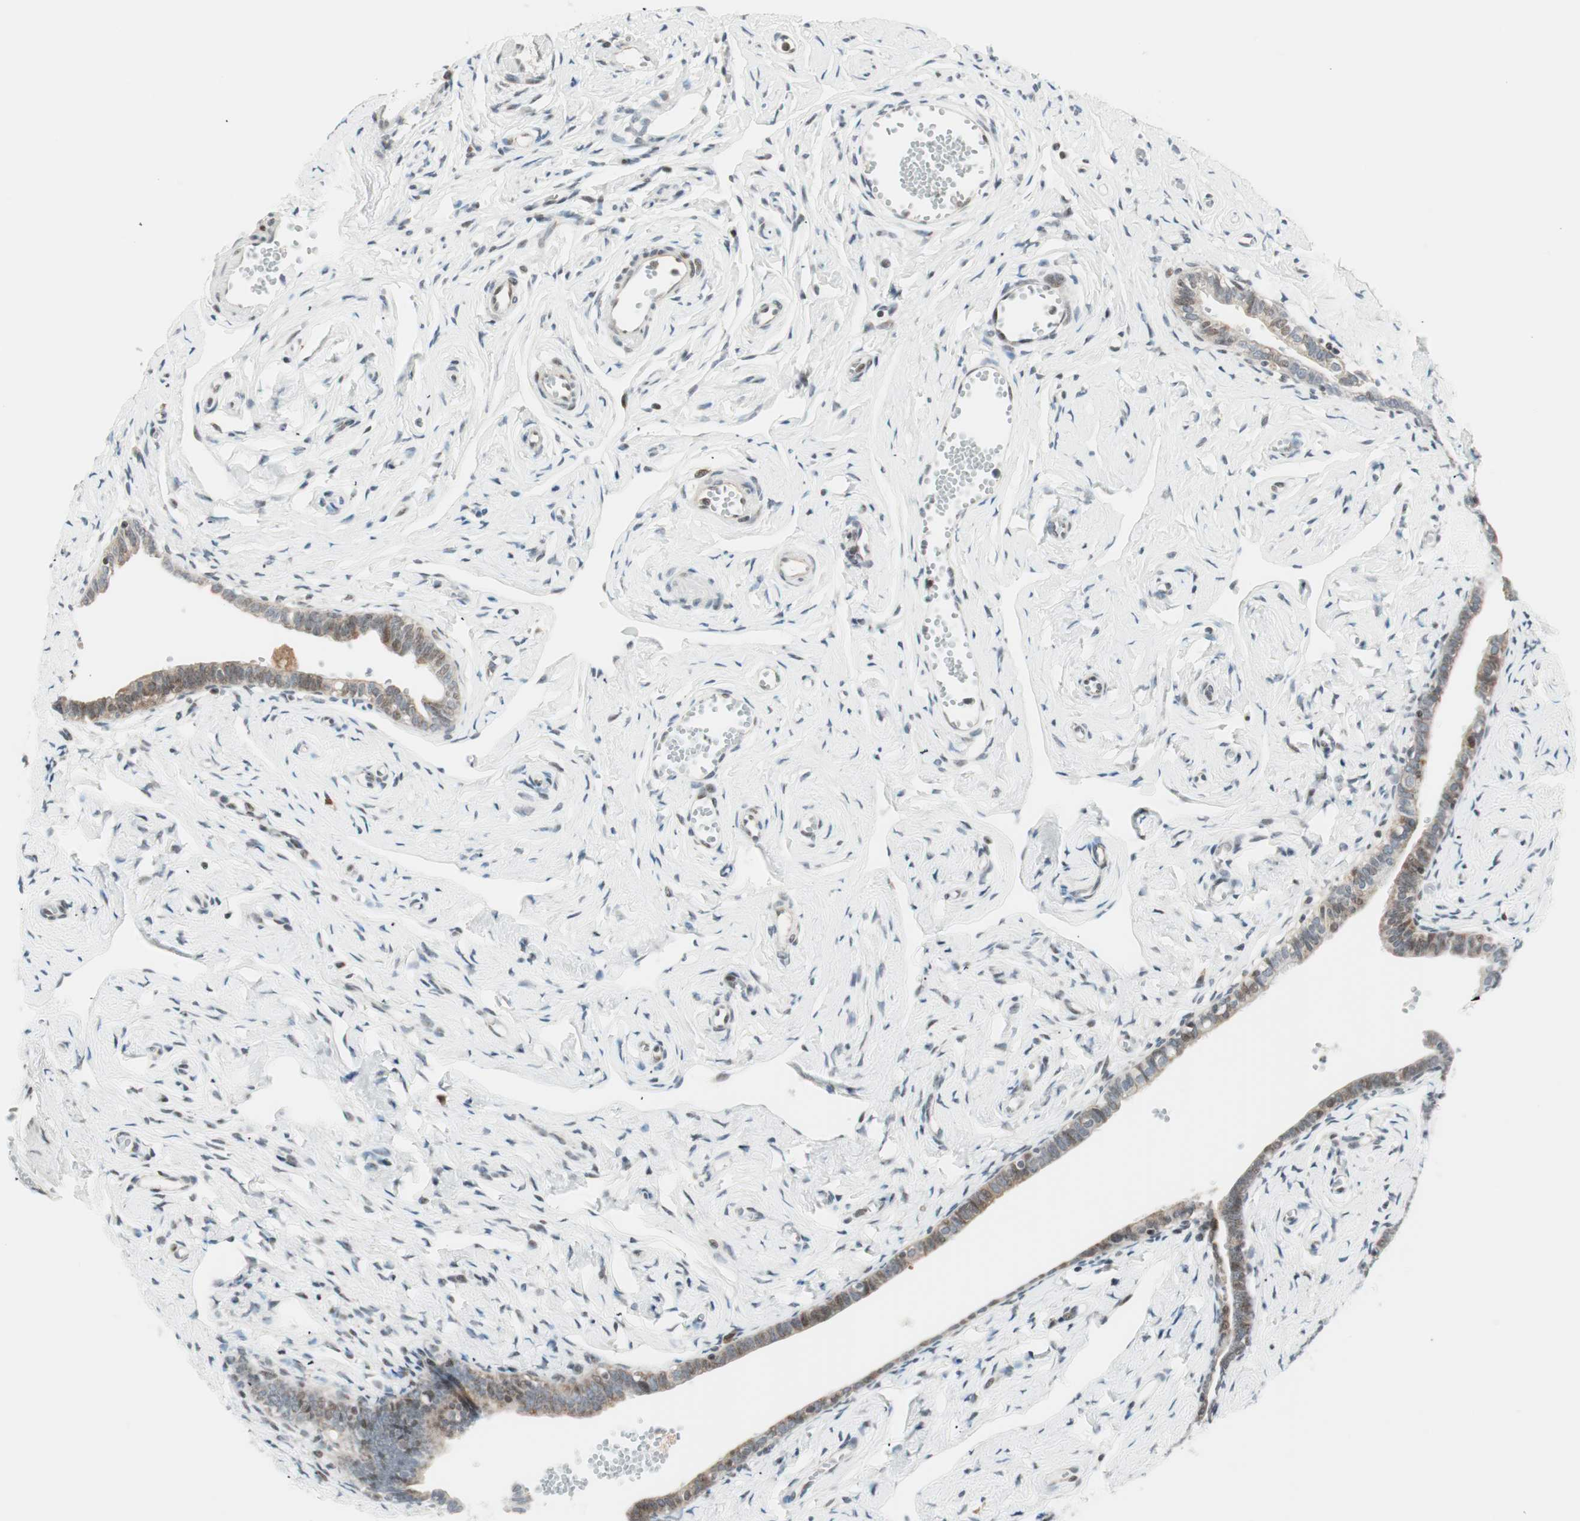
{"staining": {"intensity": "weak", "quantity": "25%-75%", "location": "cytoplasmic/membranous,nuclear"}, "tissue": "fallopian tube", "cell_type": "Glandular cells", "image_type": "normal", "snomed": [{"axis": "morphology", "description": "Normal tissue, NOS"}, {"axis": "topography", "description": "Fallopian tube"}], "caption": "High-magnification brightfield microscopy of benign fallopian tube stained with DAB (brown) and counterstained with hematoxylin (blue). glandular cells exhibit weak cytoplasmic/membranous,nuclear positivity is seen in approximately25%-75% of cells.", "gene": "TPT1", "patient": {"sex": "female", "age": 71}}